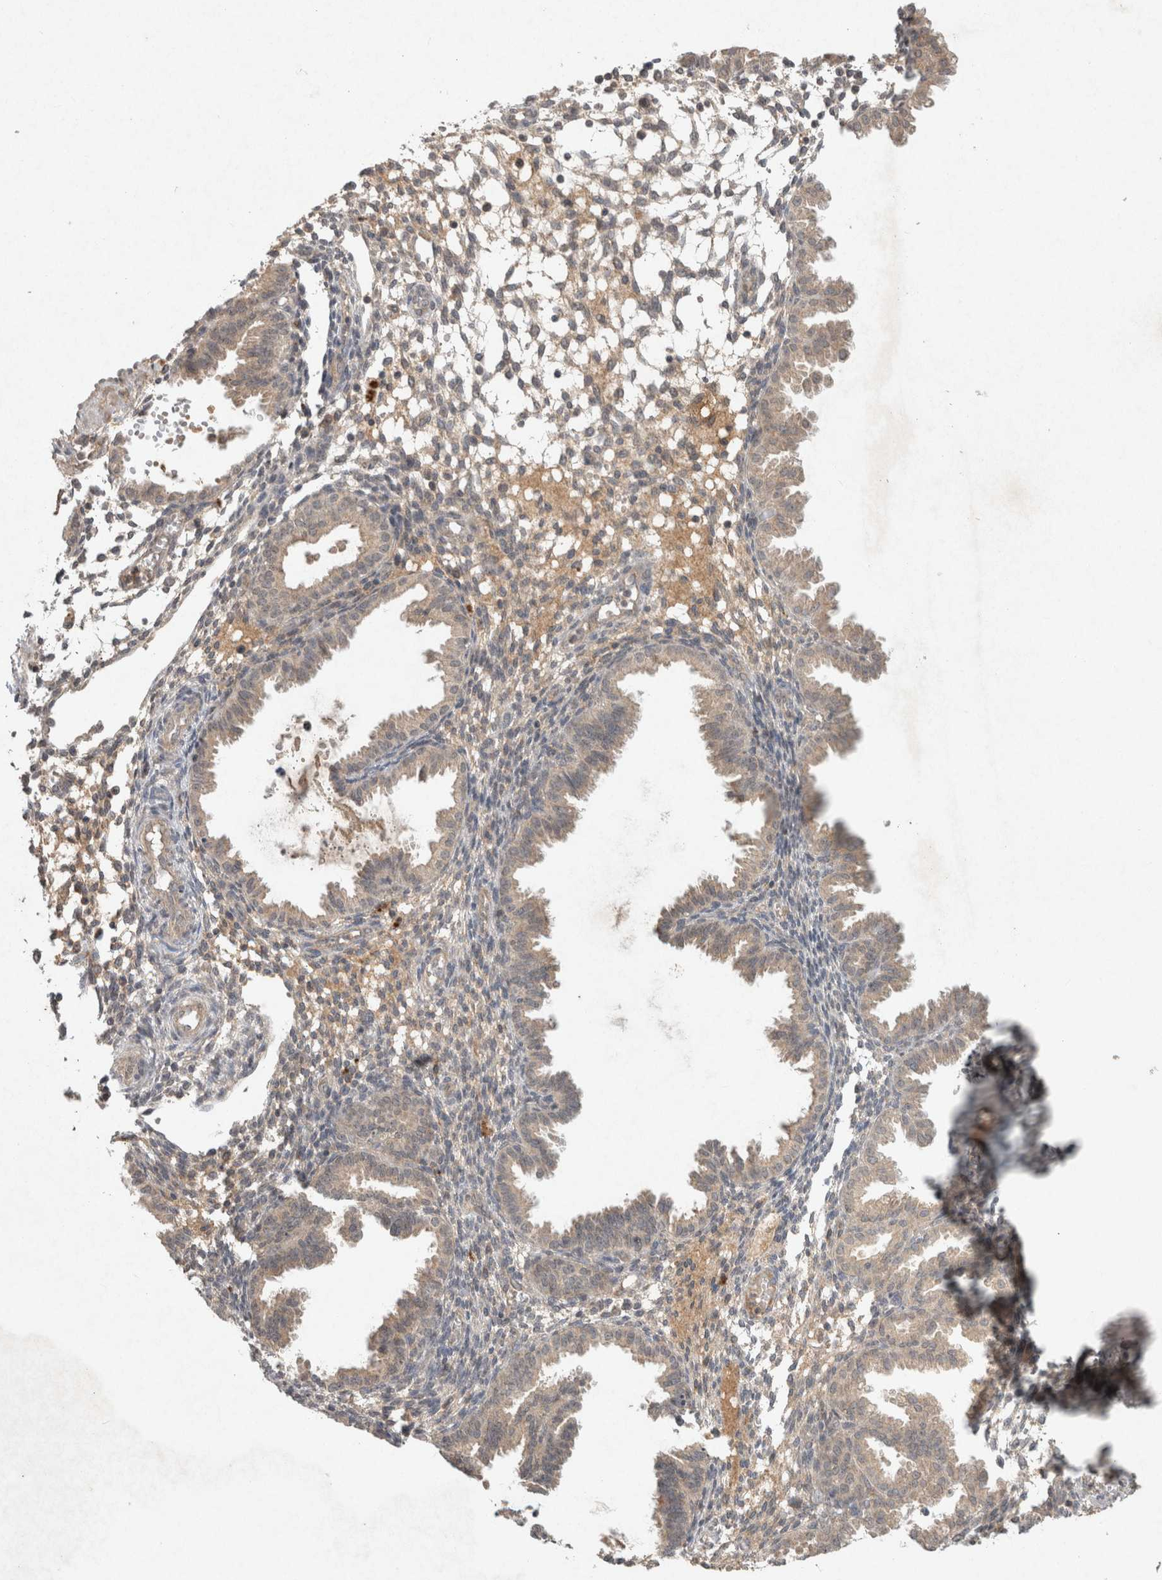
{"staining": {"intensity": "negative", "quantity": "none", "location": "none"}, "tissue": "endometrium", "cell_type": "Cells in endometrial stroma", "image_type": "normal", "snomed": [{"axis": "morphology", "description": "Normal tissue, NOS"}, {"axis": "topography", "description": "Endometrium"}], "caption": "A micrograph of endometrium stained for a protein shows no brown staining in cells in endometrial stroma.", "gene": "LOXL2", "patient": {"sex": "female", "age": 33}}